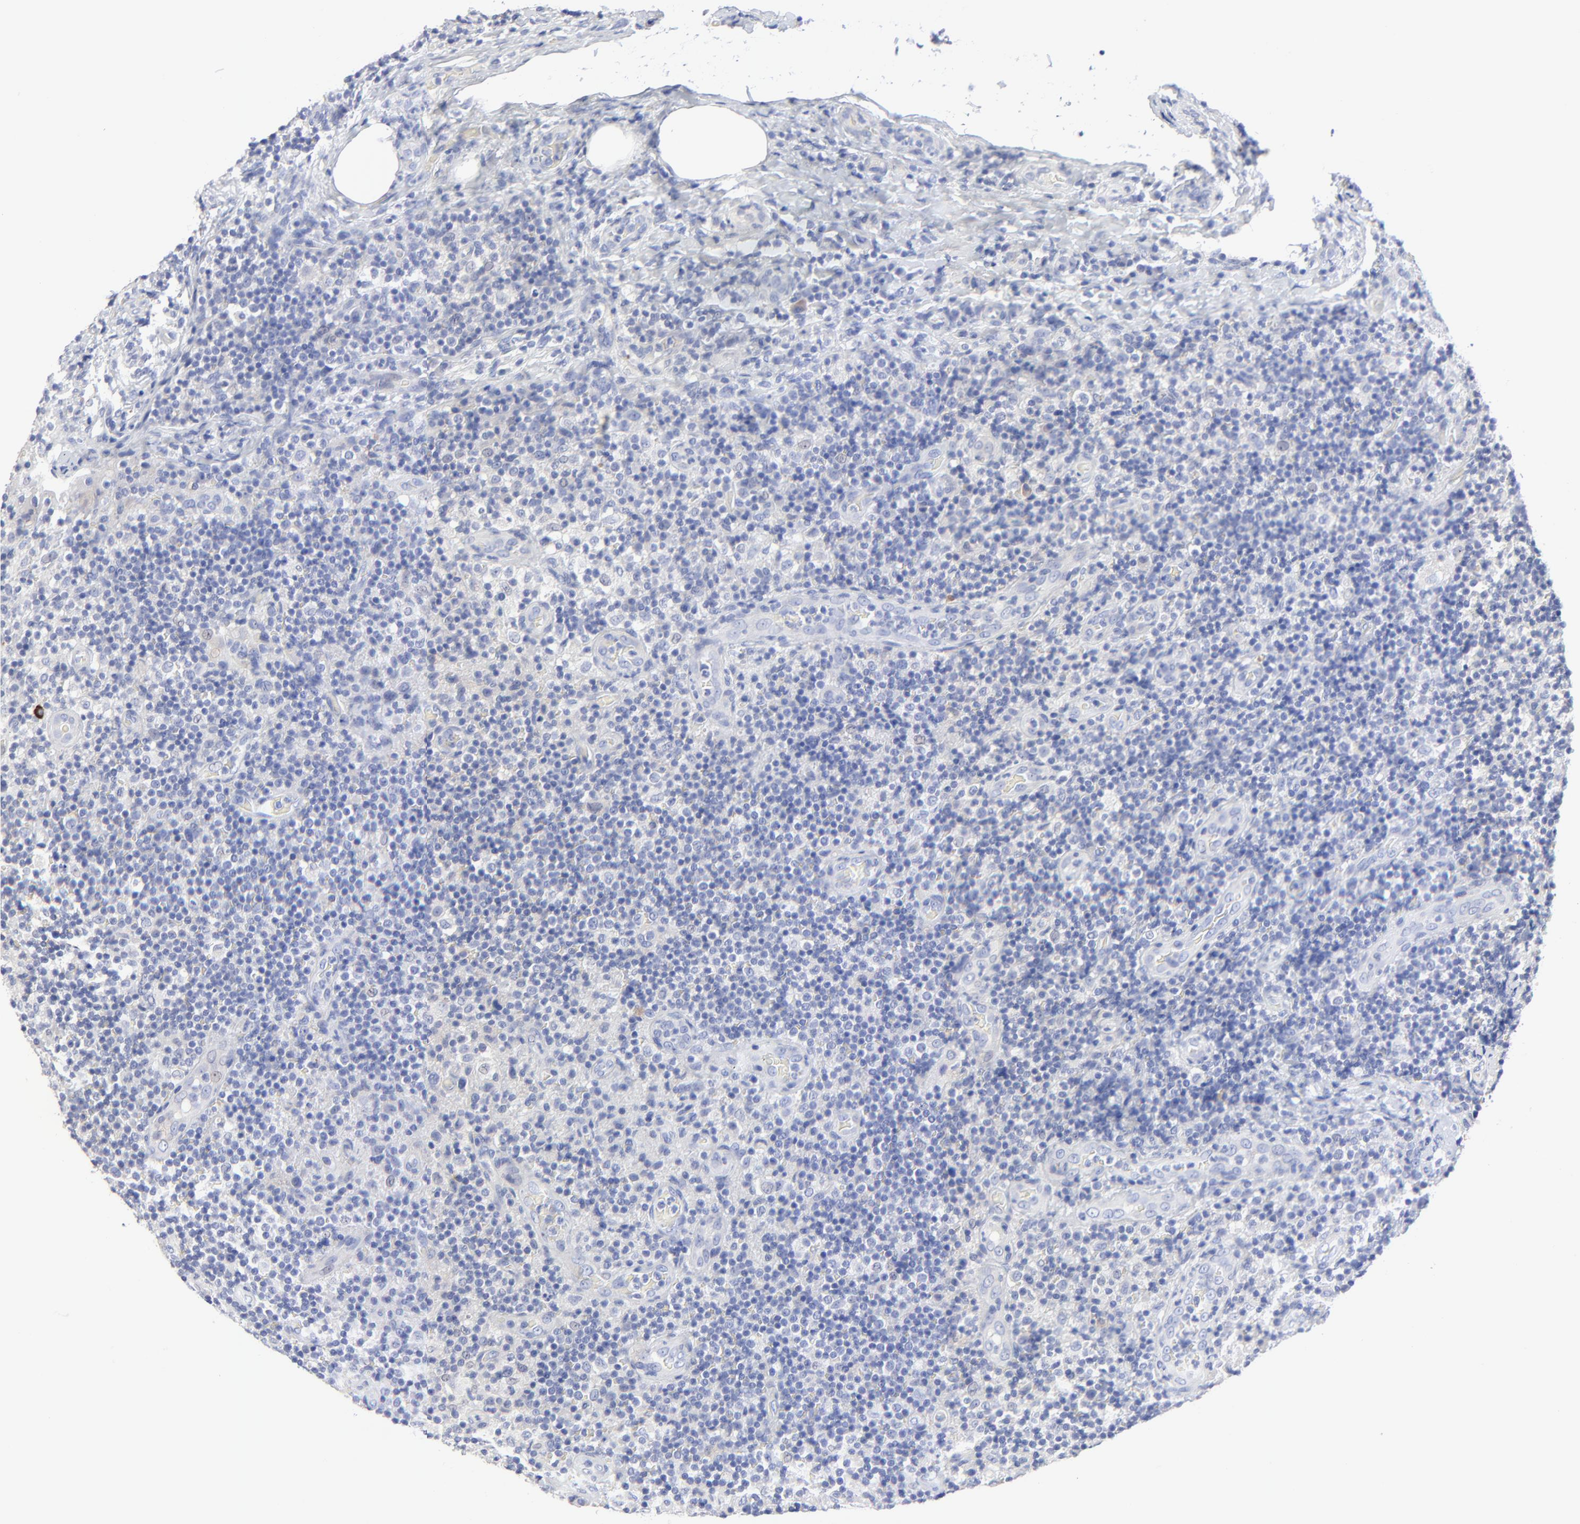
{"staining": {"intensity": "negative", "quantity": "none", "location": "none"}, "tissue": "lymph node", "cell_type": "Germinal center cells", "image_type": "normal", "snomed": [{"axis": "morphology", "description": "Normal tissue, NOS"}, {"axis": "morphology", "description": "Inflammation, NOS"}, {"axis": "topography", "description": "Lymph node"}], "caption": "High magnification brightfield microscopy of benign lymph node stained with DAB (brown) and counterstained with hematoxylin (blue): germinal center cells show no significant expression.", "gene": "PSD3", "patient": {"sex": "male", "age": 46}}